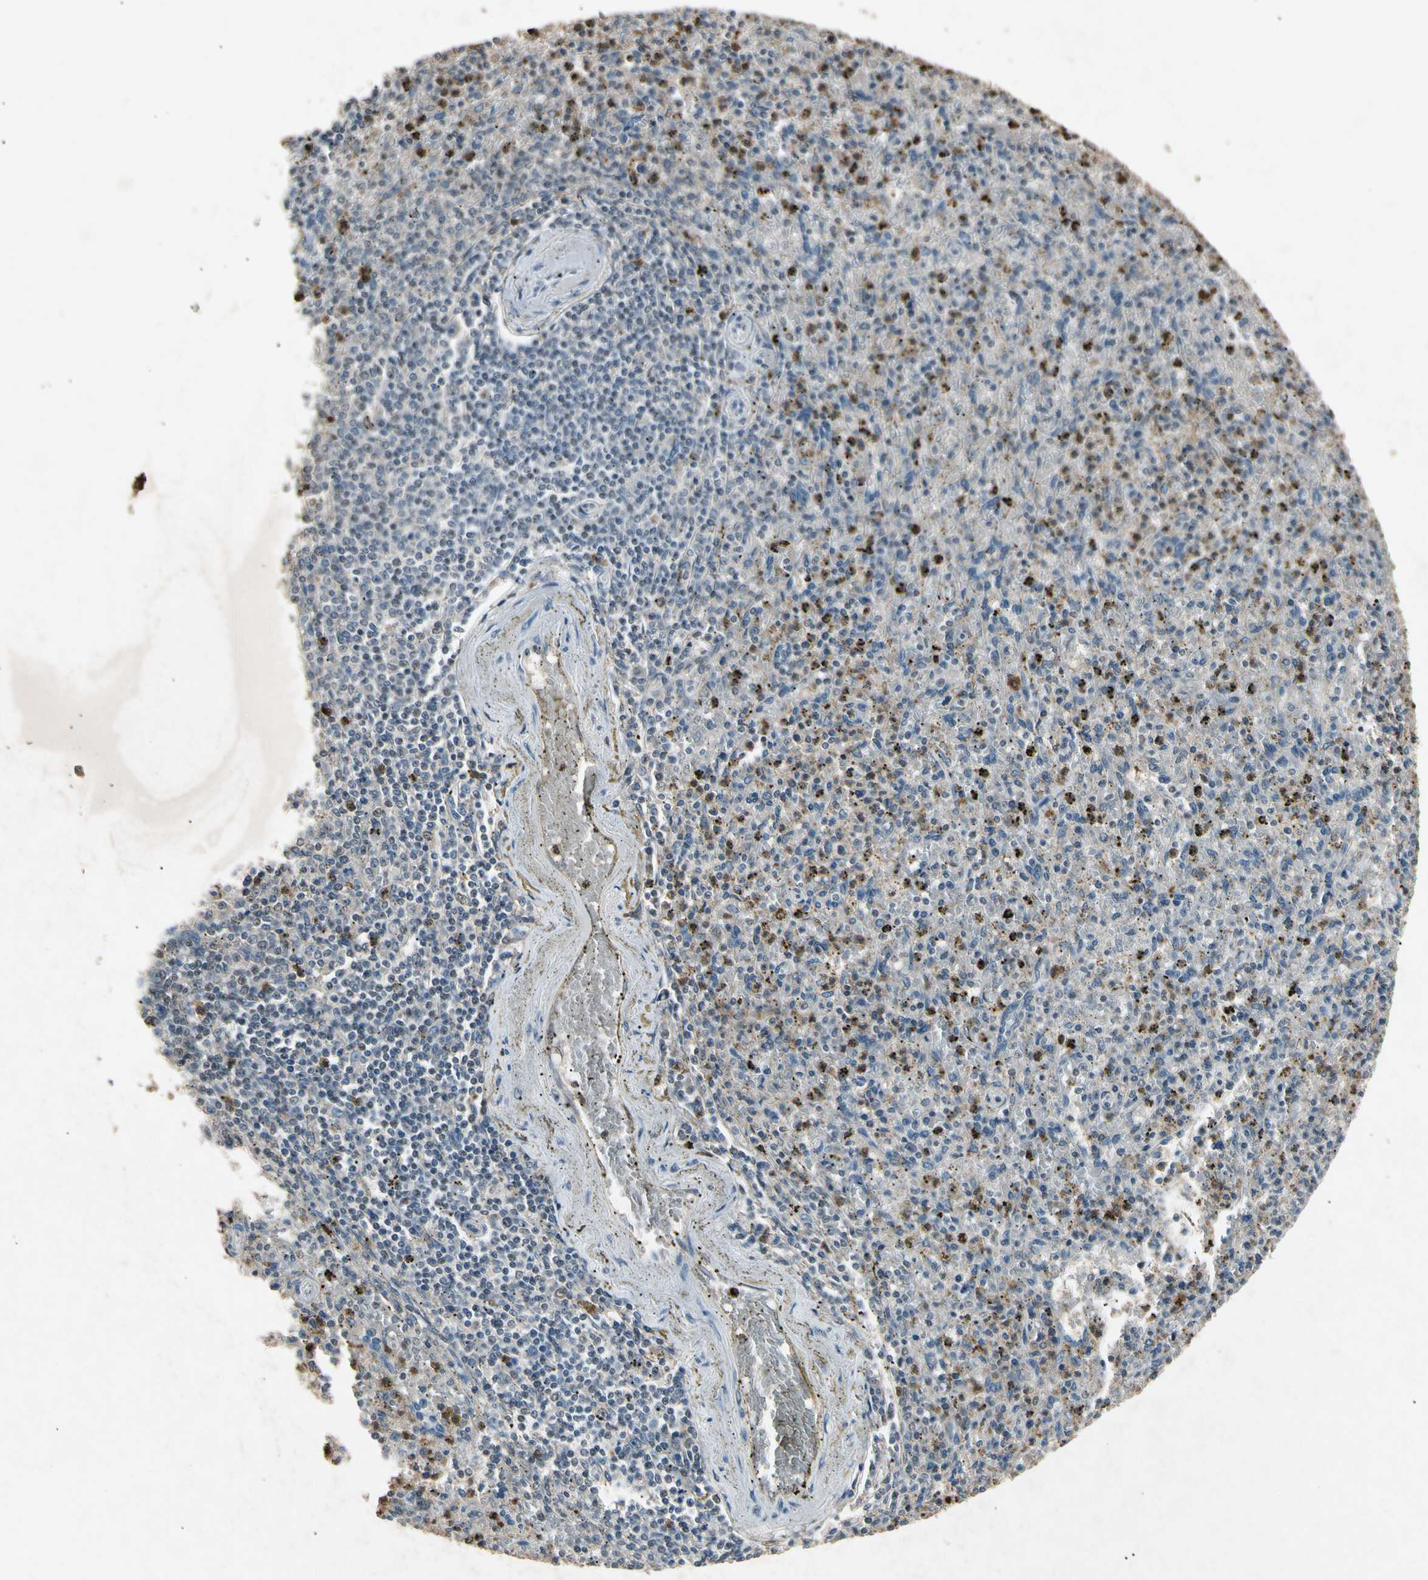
{"staining": {"intensity": "moderate", "quantity": "<25%", "location": "cytoplasmic/membranous"}, "tissue": "spleen", "cell_type": "Cells in red pulp", "image_type": "normal", "snomed": [{"axis": "morphology", "description": "Normal tissue, NOS"}, {"axis": "topography", "description": "Spleen"}], "caption": "IHC photomicrograph of unremarkable spleen stained for a protein (brown), which shows low levels of moderate cytoplasmic/membranous expression in about <25% of cells in red pulp.", "gene": "CP", "patient": {"sex": "male", "age": 72}}